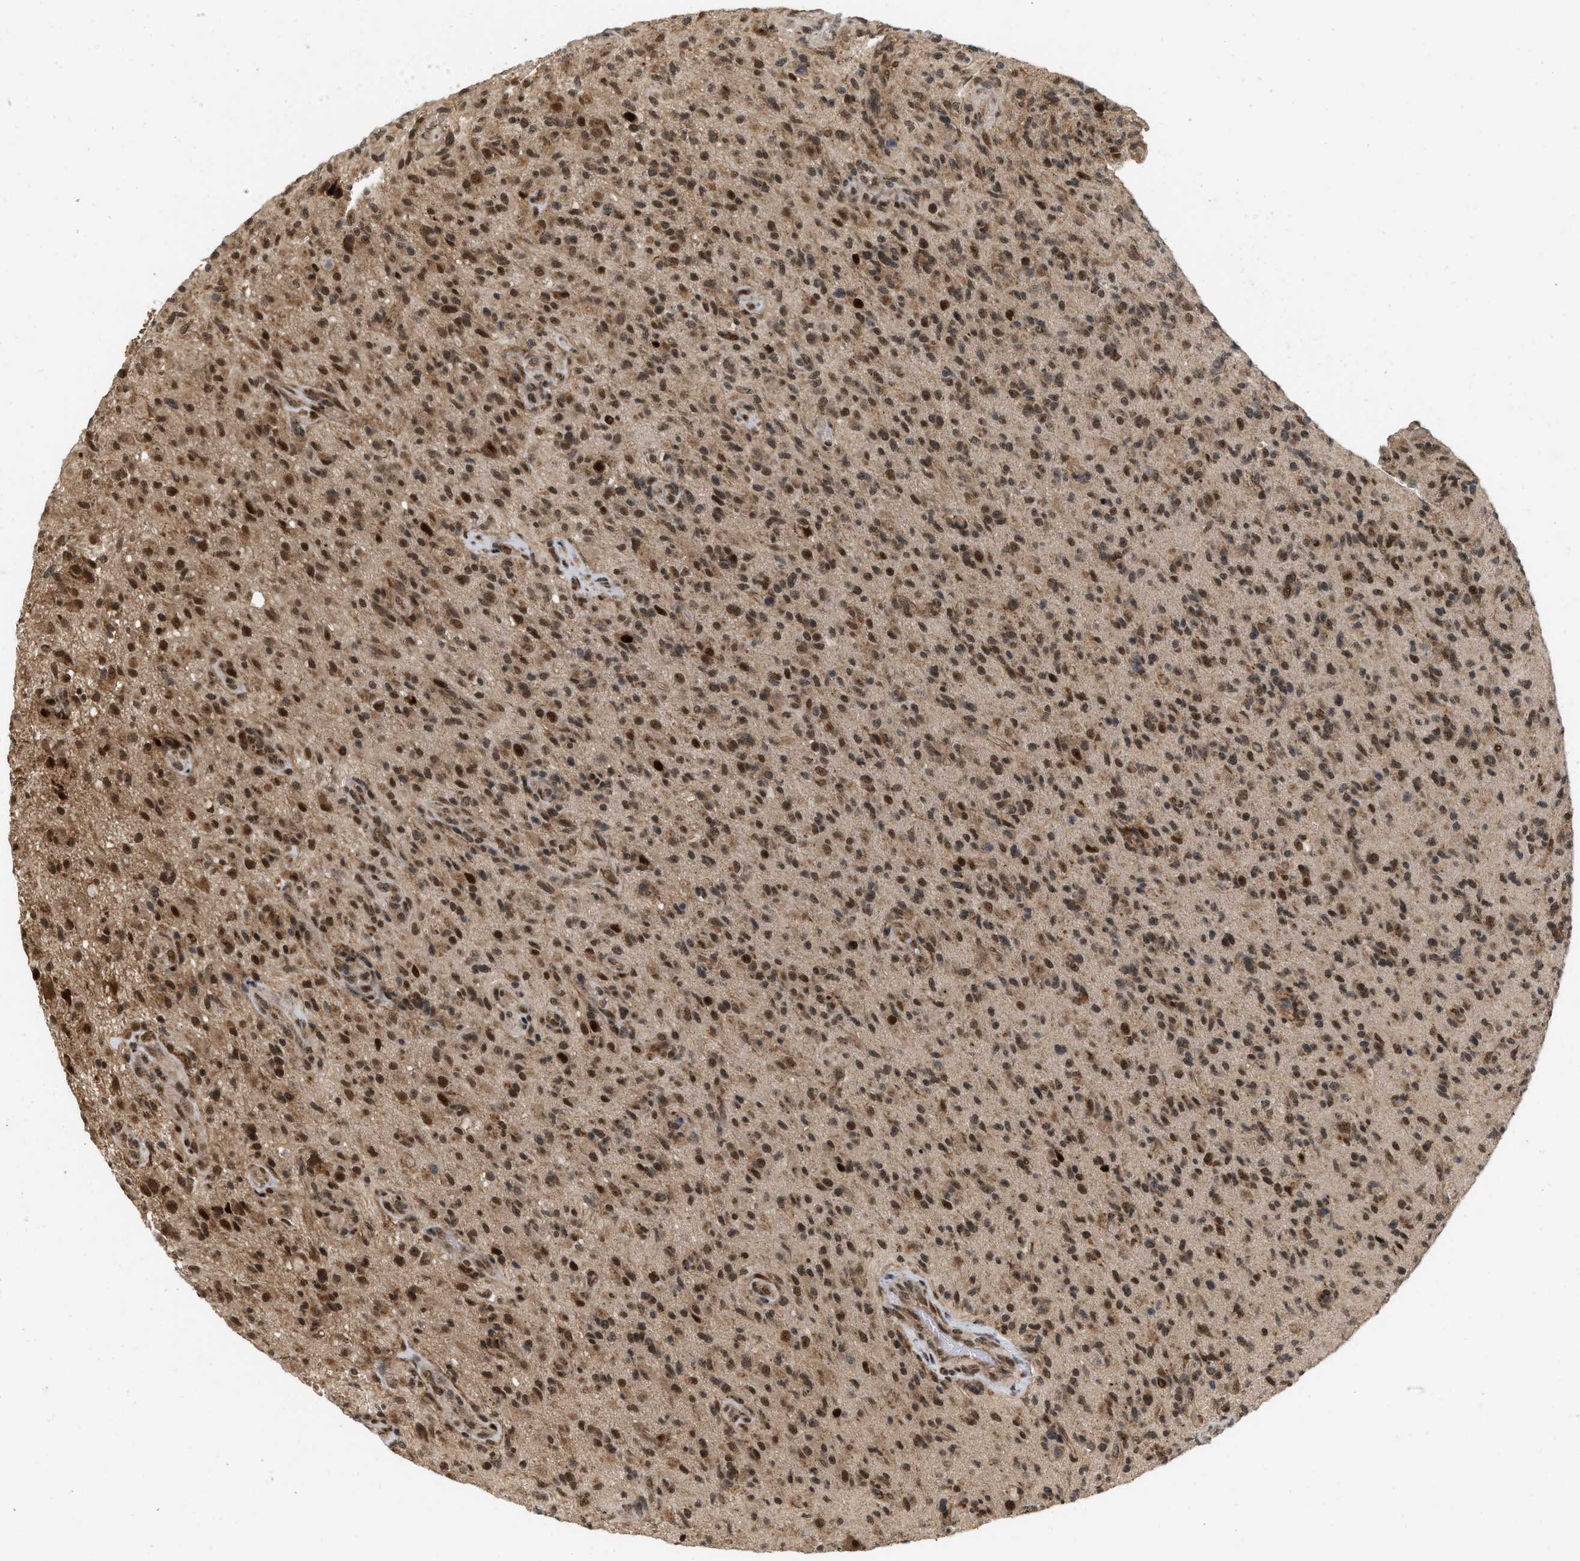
{"staining": {"intensity": "moderate", "quantity": ">75%", "location": "nuclear"}, "tissue": "glioma", "cell_type": "Tumor cells", "image_type": "cancer", "snomed": [{"axis": "morphology", "description": "Glioma, malignant, High grade"}, {"axis": "topography", "description": "Brain"}], "caption": "Malignant glioma (high-grade) tissue shows moderate nuclear expression in approximately >75% of tumor cells", "gene": "ANKRD11", "patient": {"sex": "male", "age": 71}}